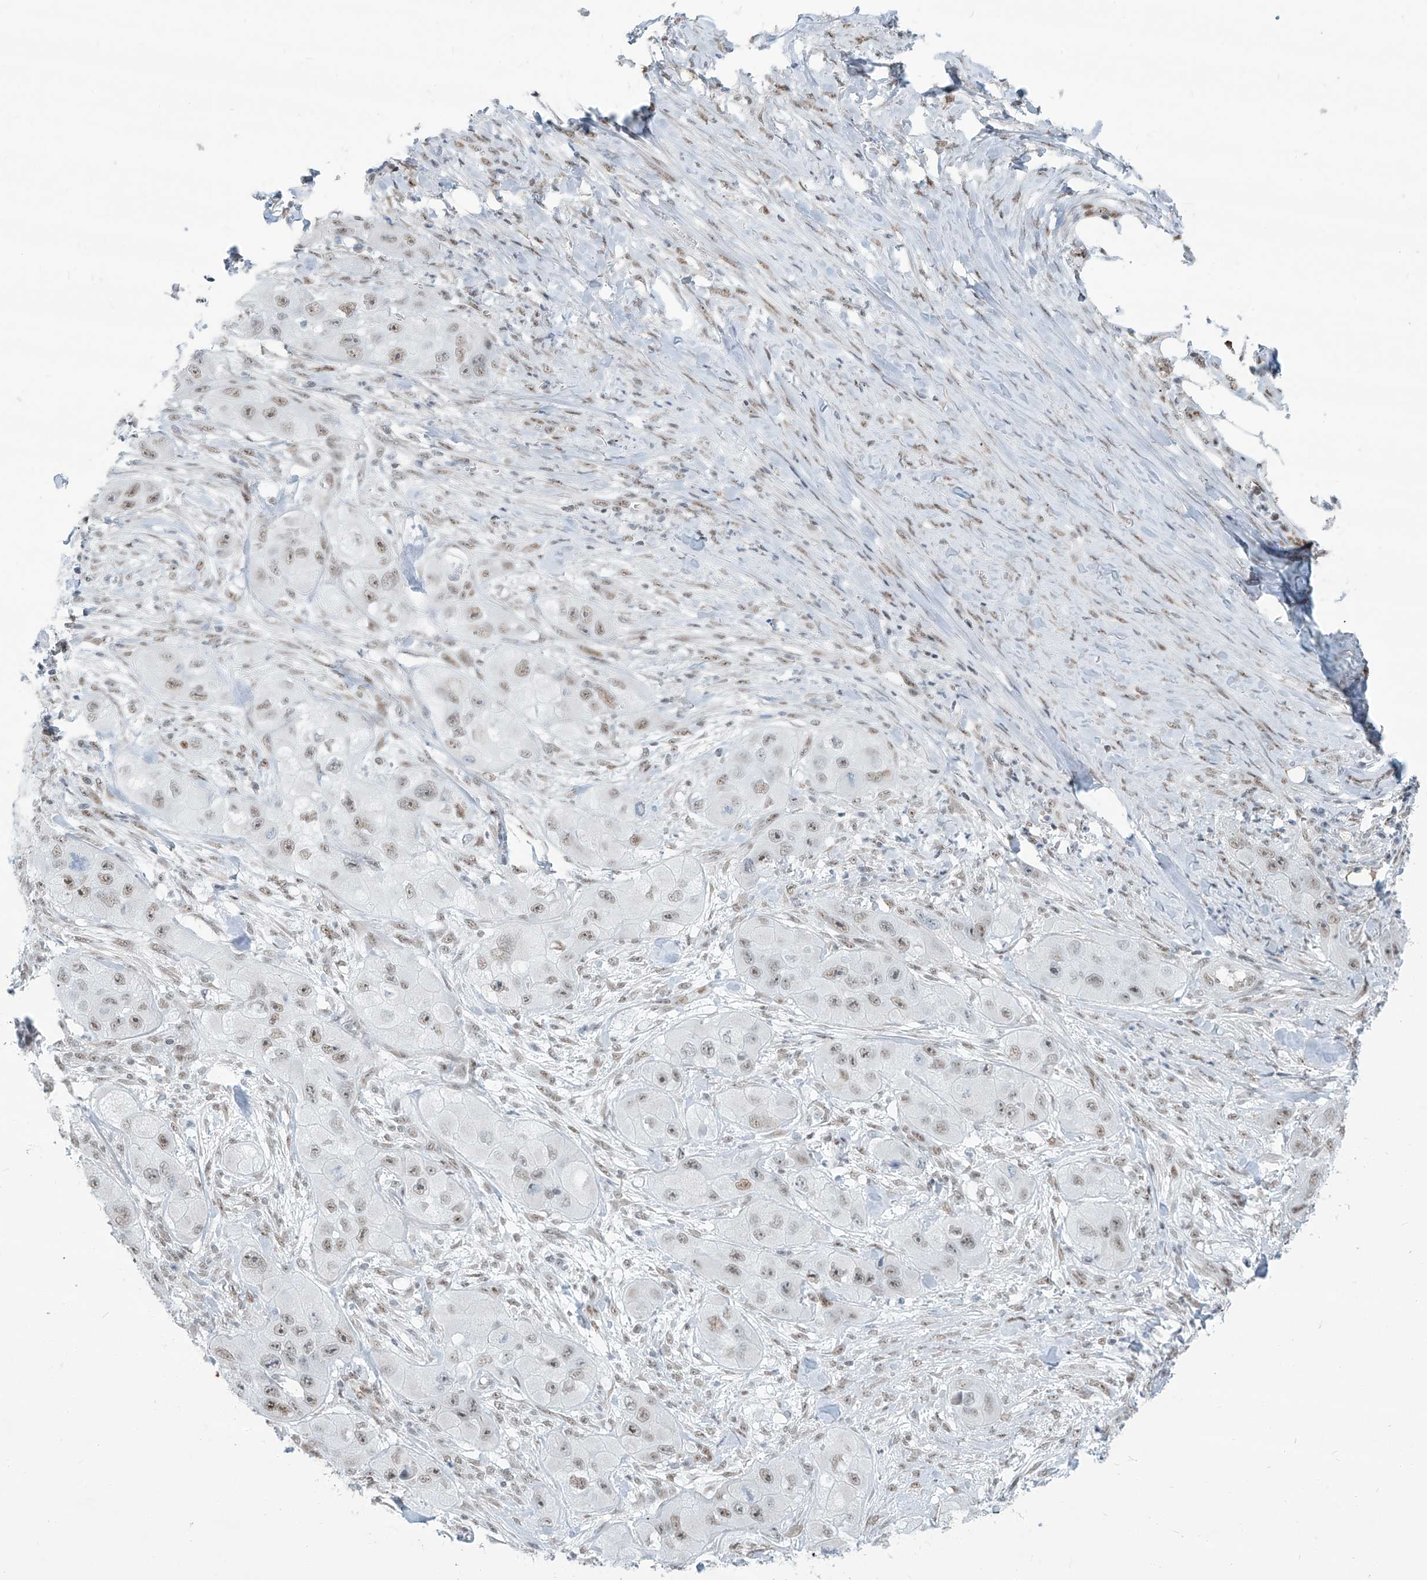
{"staining": {"intensity": "weak", "quantity": "25%-75%", "location": "nuclear"}, "tissue": "skin cancer", "cell_type": "Tumor cells", "image_type": "cancer", "snomed": [{"axis": "morphology", "description": "Squamous cell carcinoma, NOS"}, {"axis": "topography", "description": "Skin"}, {"axis": "topography", "description": "Subcutis"}], "caption": "Squamous cell carcinoma (skin) stained with IHC reveals weak nuclear expression in about 25%-75% of tumor cells. (DAB IHC, brown staining for protein, blue staining for nuclei).", "gene": "SARNP", "patient": {"sex": "male", "age": 73}}